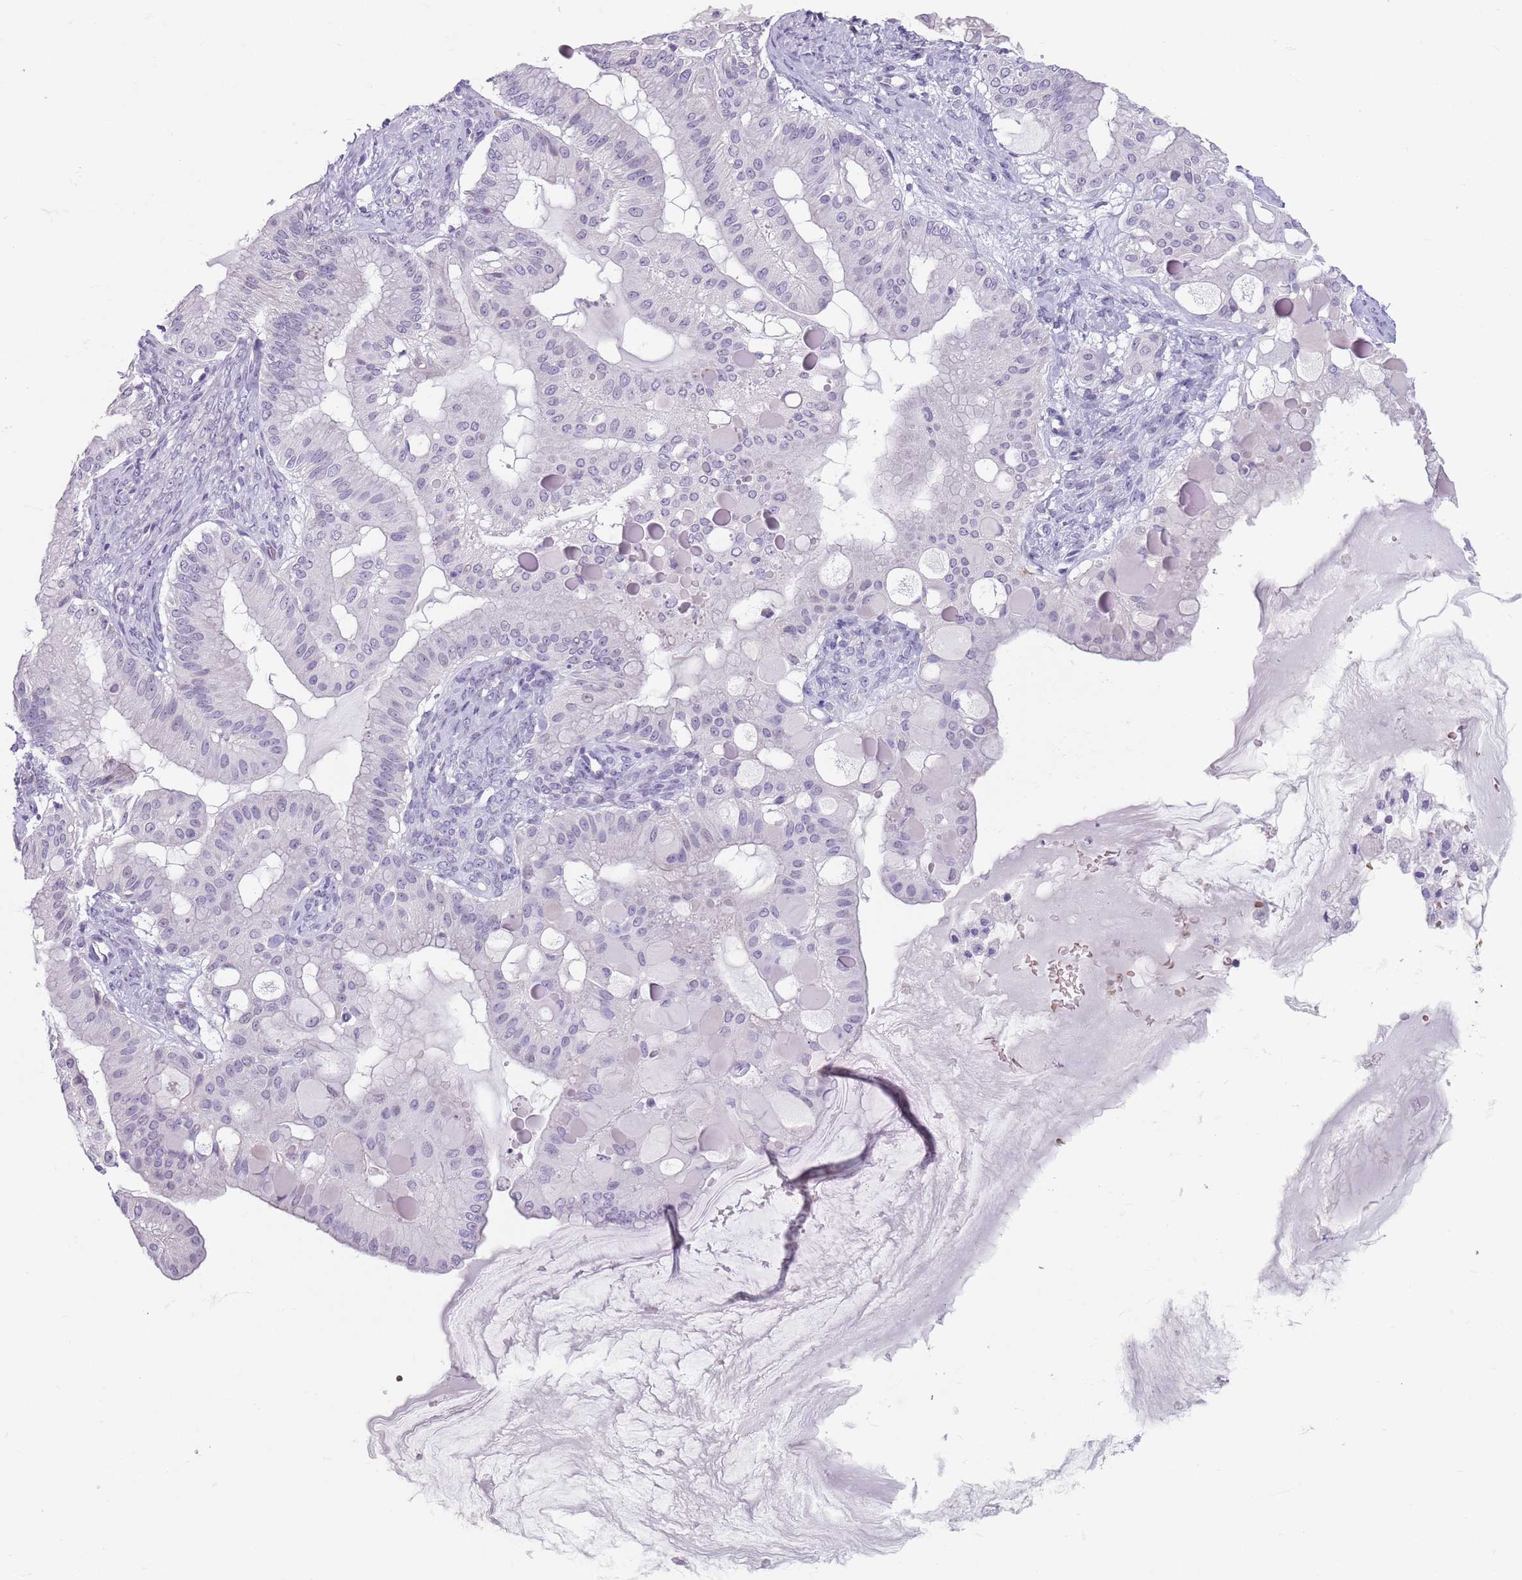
{"staining": {"intensity": "negative", "quantity": "none", "location": "none"}, "tissue": "ovarian cancer", "cell_type": "Tumor cells", "image_type": "cancer", "snomed": [{"axis": "morphology", "description": "Cystadenocarcinoma, mucinous, NOS"}, {"axis": "topography", "description": "Ovary"}], "caption": "The photomicrograph exhibits no significant expression in tumor cells of ovarian mucinous cystadenocarcinoma. (DAB (3,3'-diaminobenzidine) immunohistochemistry (IHC) with hematoxylin counter stain).", "gene": "SPESP1", "patient": {"sex": "female", "age": 61}}